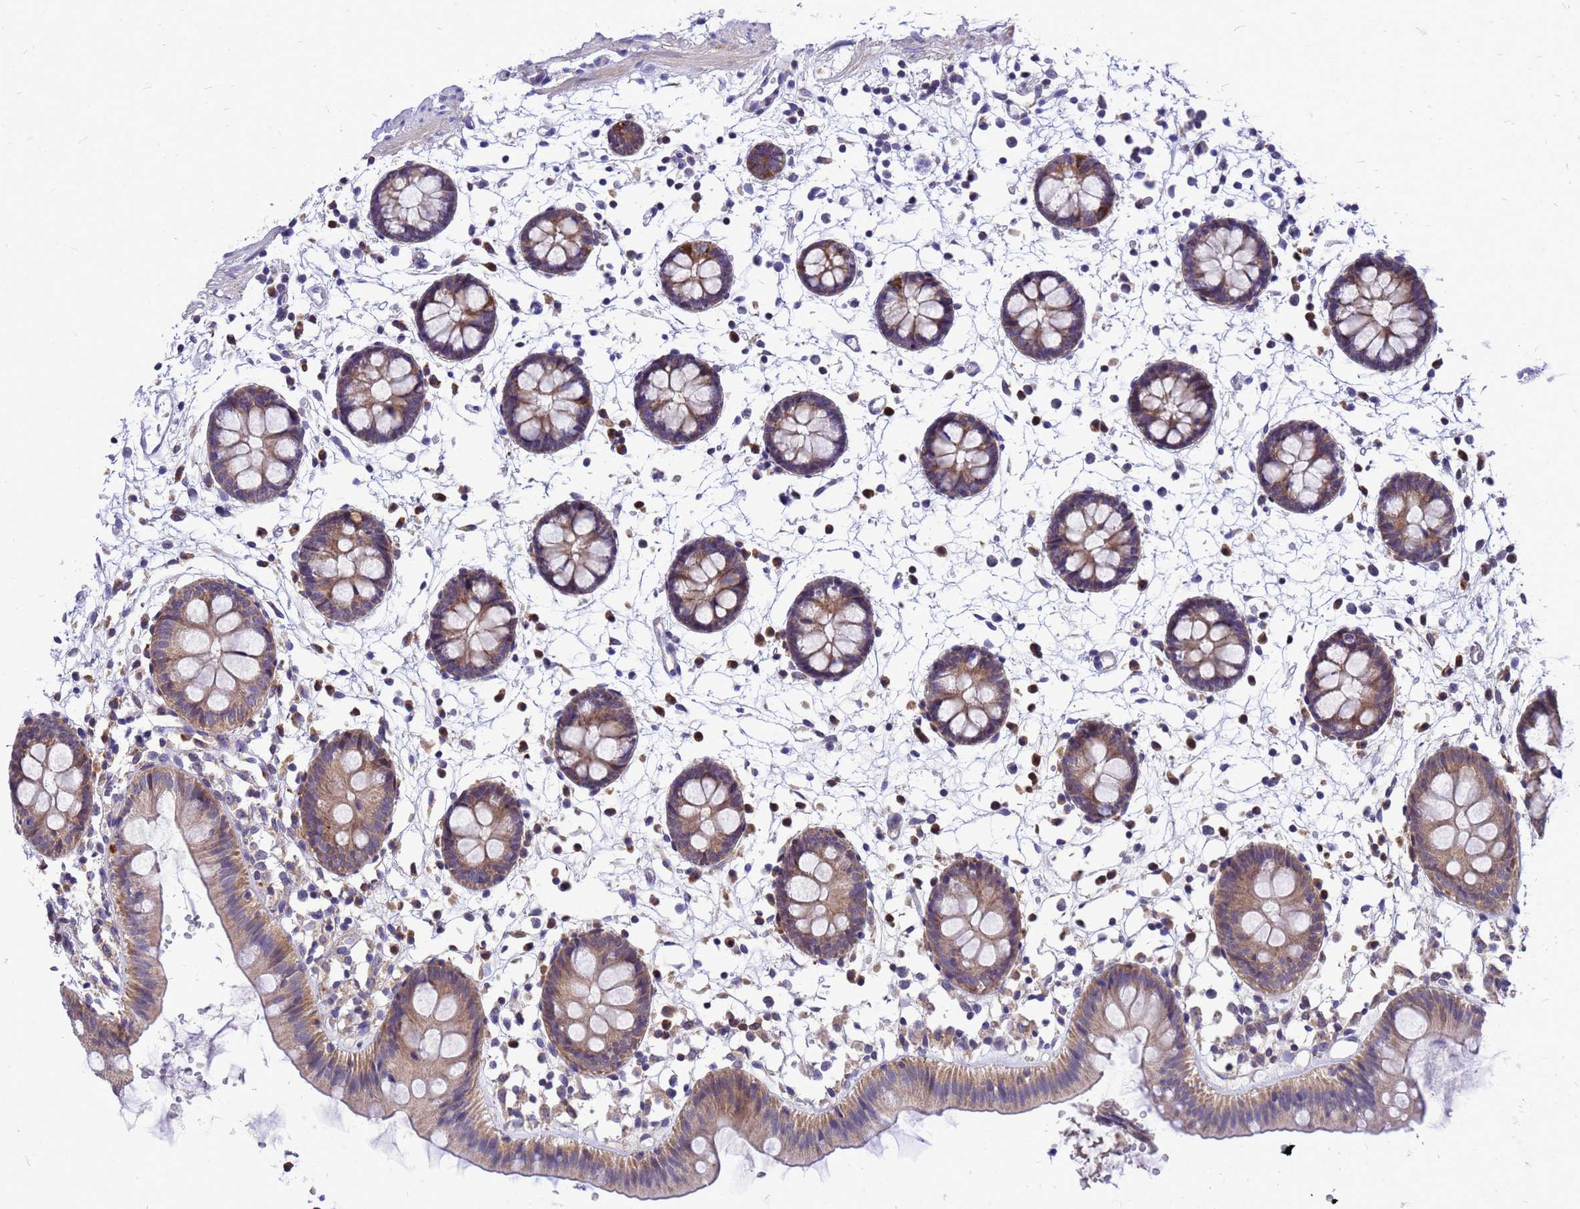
{"staining": {"intensity": "weak", "quantity": "25%-75%", "location": "cytoplasmic/membranous"}, "tissue": "colon", "cell_type": "Endothelial cells", "image_type": "normal", "snomed": [{"axis": "morphology", "description": "Normal tissue, NOS"}, {"axis": "topography", "description": "Colon"}], "caption": "Endothelial cells exhibit low levels of weak cytoplasmic/membranous expression in about 25%-75% of cells in benign human colon.", "gene": "CMC4", "patient": {"sex": "male", "age": 56}}